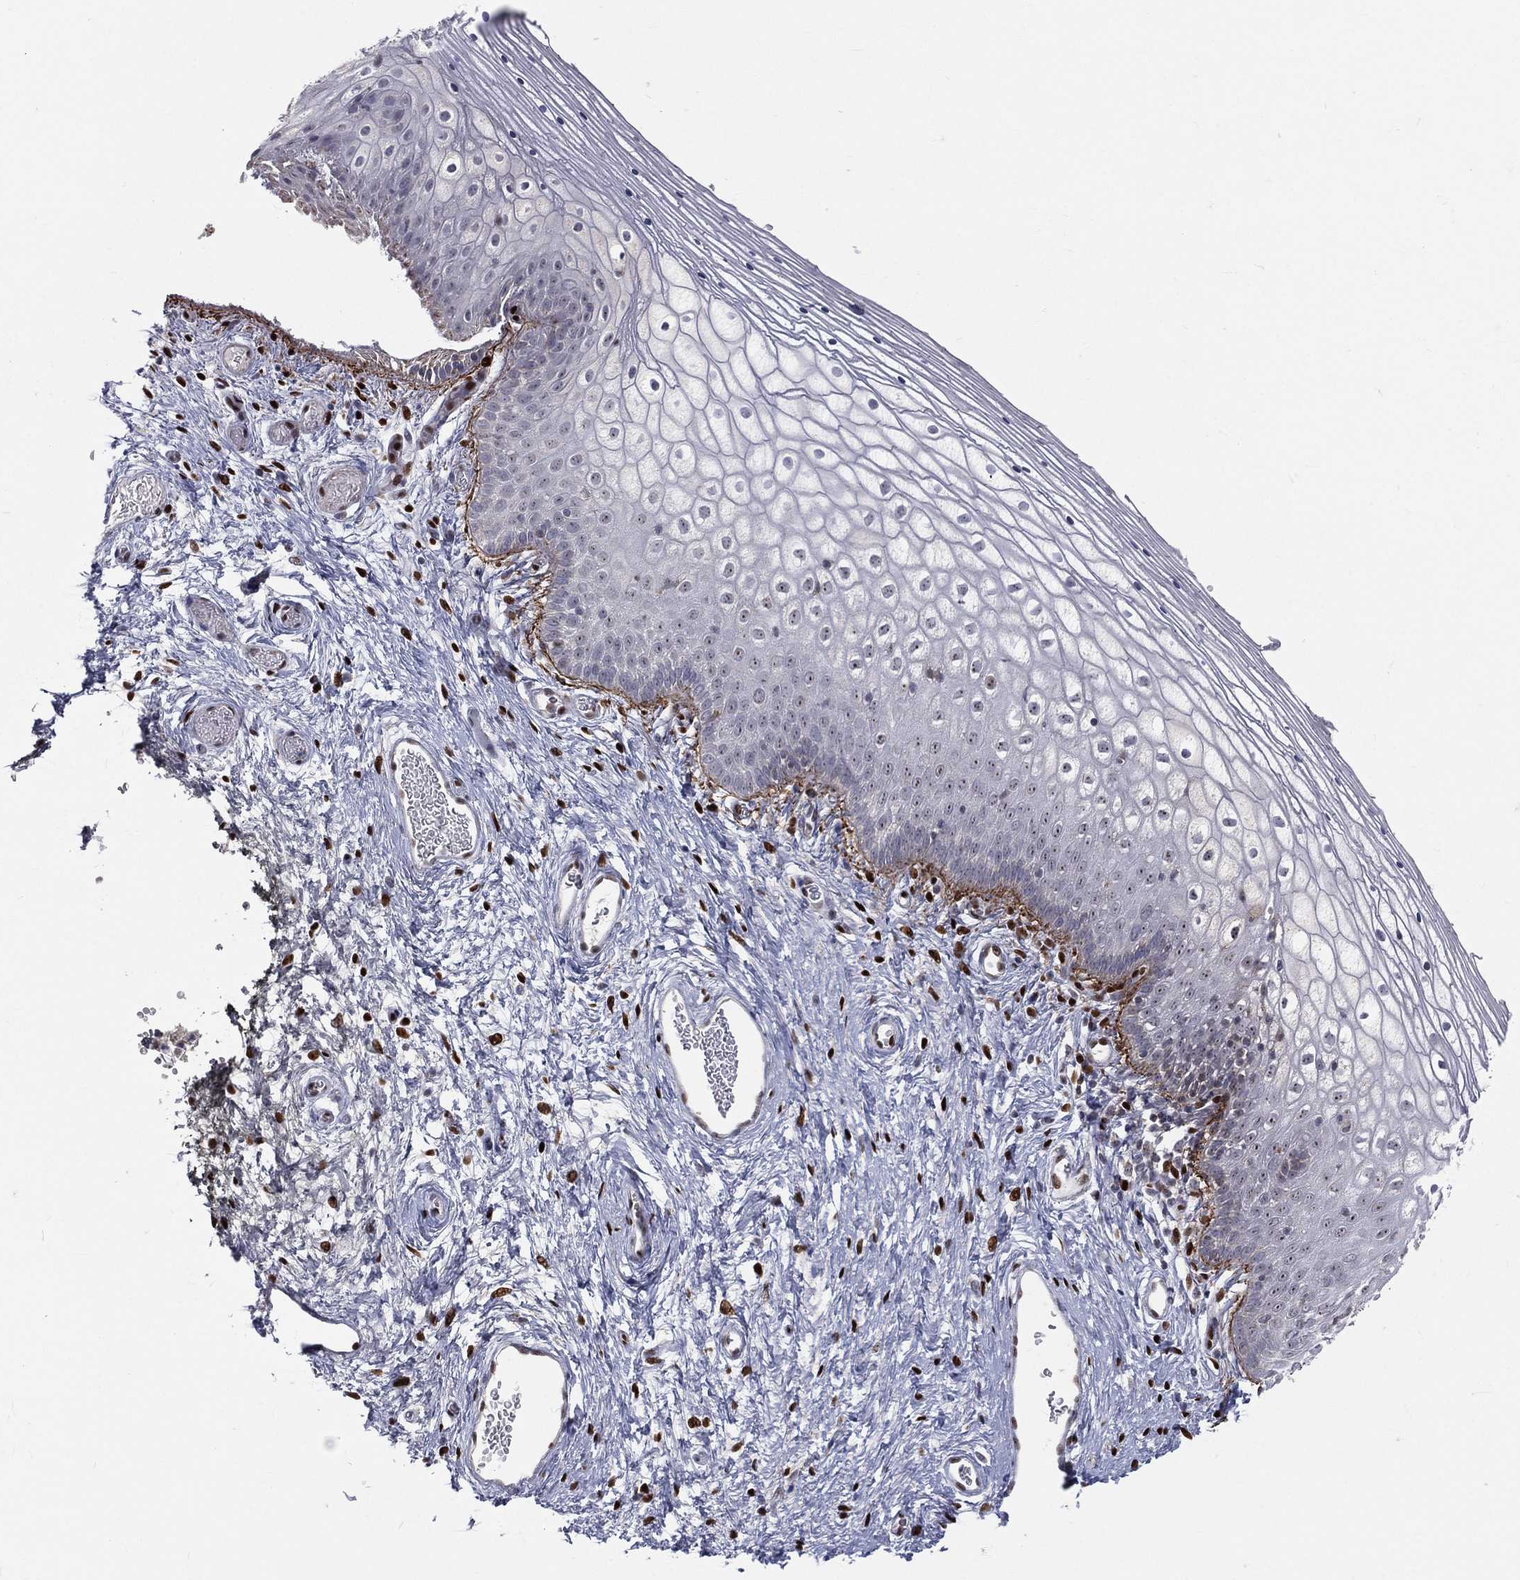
{"staining": {"intensity": "moderate", "quantity": "25%-75%", "location": "nuclear"}, "tissue": "vagina", "cell_type": "Squamous epithelial cells", "image_type": "normal", "snomed": [{"axis": "morphology", "description": "Normal tissue, NOS"}, {"axis": "topography", "description": "Vagina"}], "caption": "Immunohistochemistry micrograph of unremarkable vagina: human vagina stained using immunohistochemistry (IHC) reveals medium levels of moderate protein expression localized specifically in the nuclear of squamous epithelial cells, appearing as a nuclear brown color.", "gene": "ZEB1", "patient": {"sex": "female", "age": 32}}